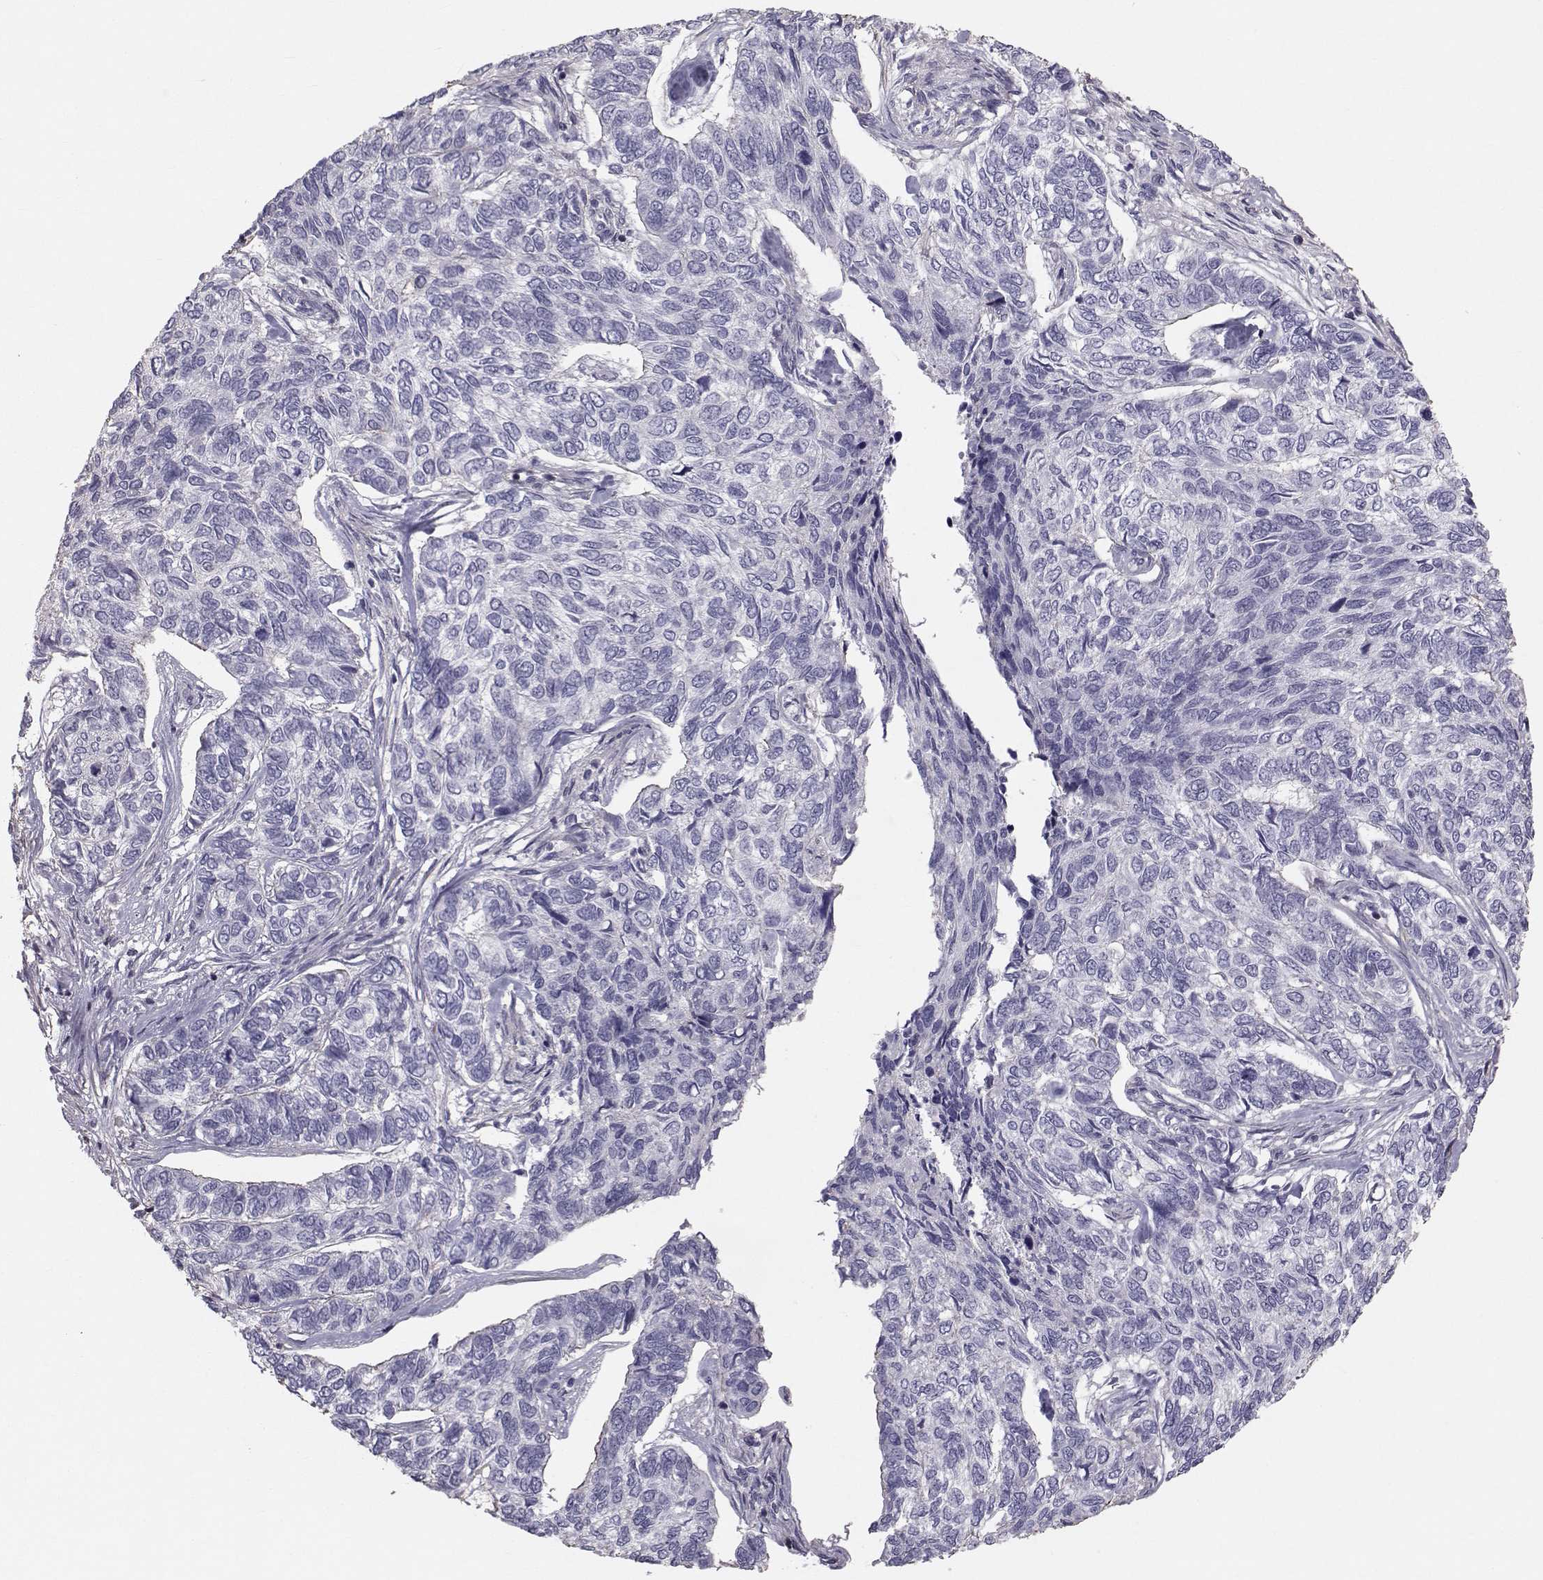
{"staining": {"intensity": "negative", "quantity": "none", "location": "none"}, "tissue": "skin cancer", "cell_type": "Tumor cells", "image_type": "cancer", "snomed": [{"axis": "morphology", "description": "Basal cell carcinoma"}, {"axis": "topography", "description": "Skin"}], "caption": "This is an IHC photomicrograph of human skin cancer (basal cell carcinoma). There is no expression in tumor cells.", "gene": "GARIN3", "patient": {"sex": "female", "age": 65}}